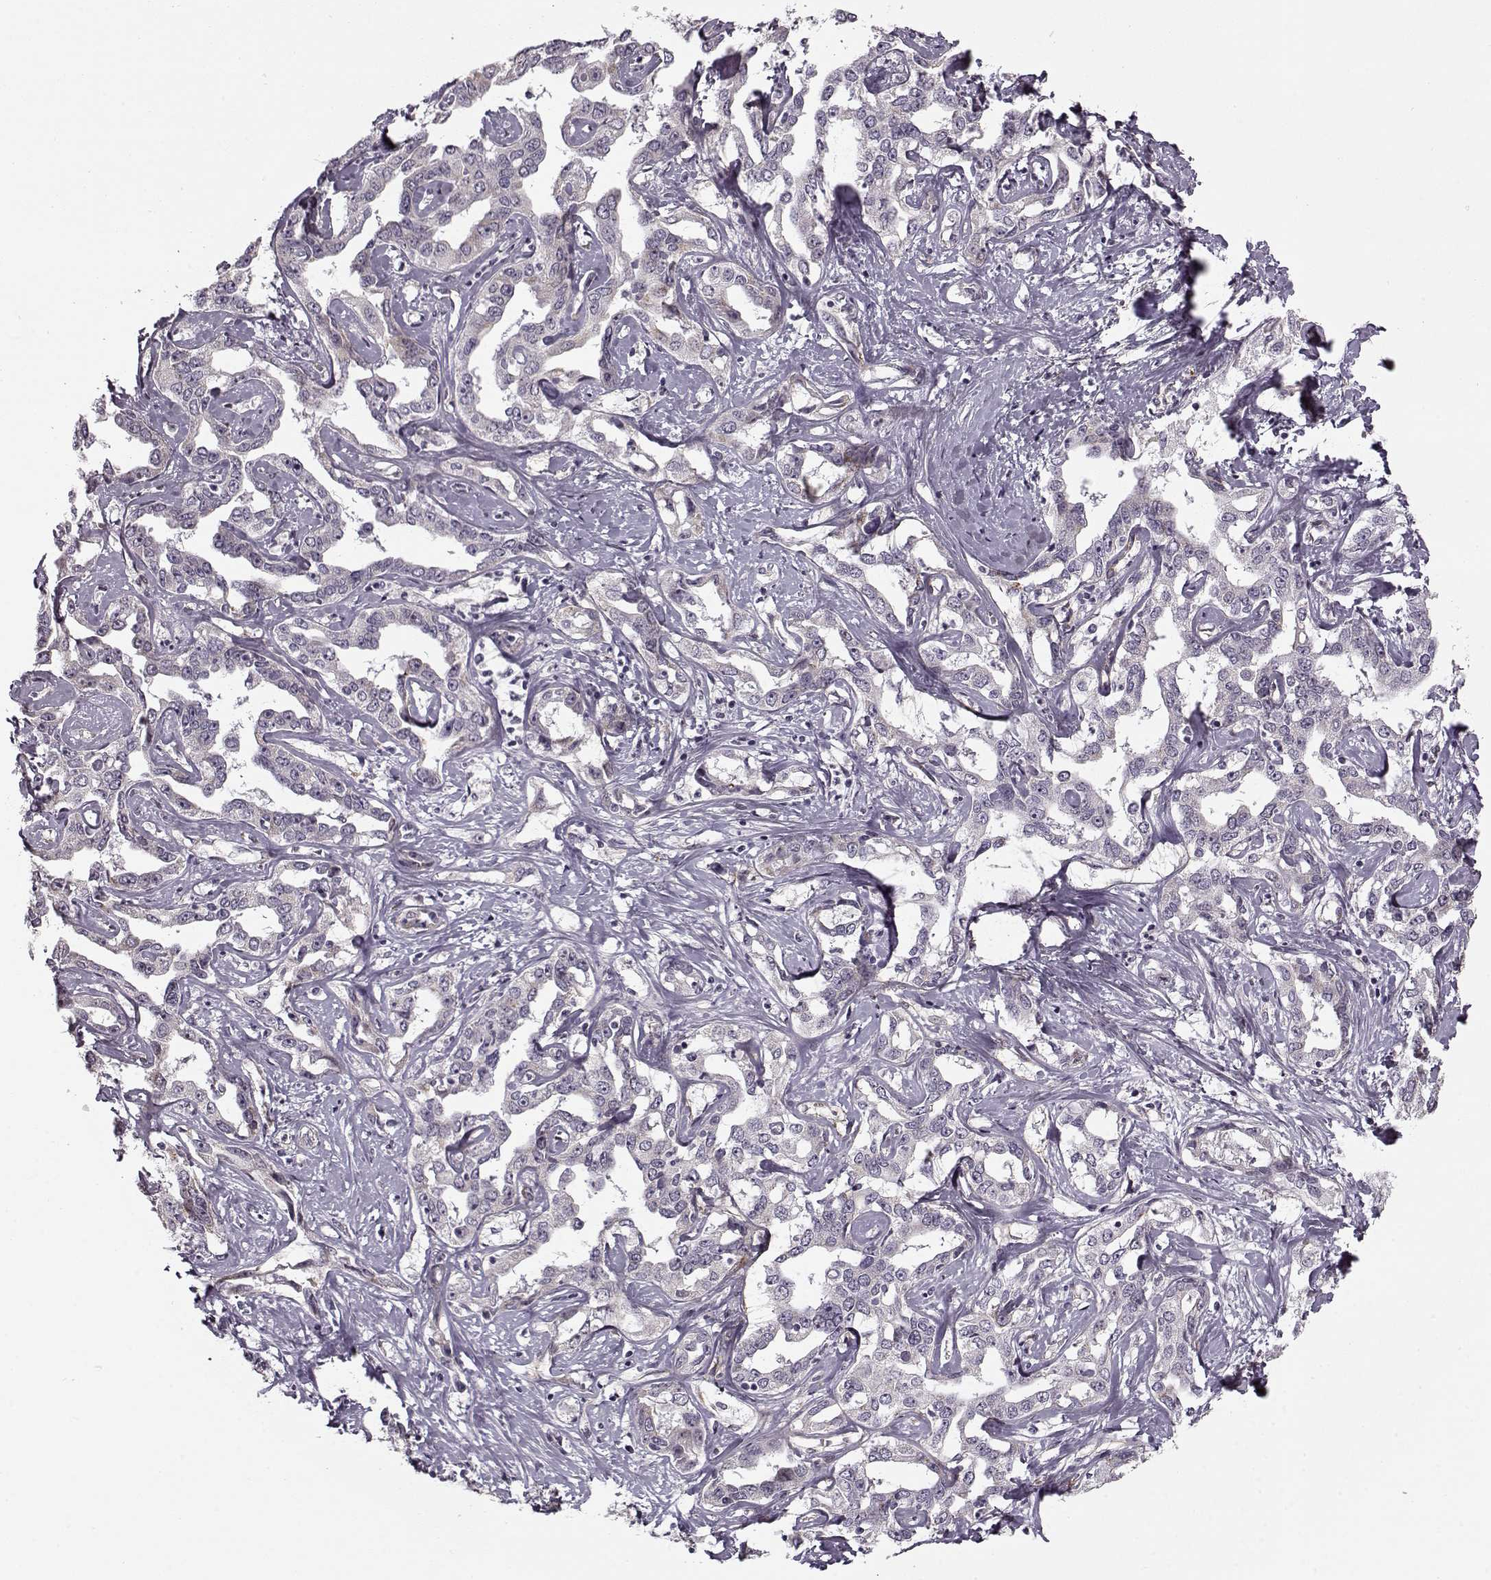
{"staining": {"intensity": "negative", "quantity": "none", "location": "none"}, "tissue": "liver cancer", "cell_type": "Tumor cells", "image_type": "cancer", "snomed": [{"axis": "morphology", "description": "Cholangiocarcinoma"}, {"axis": "topography", "description": "Liver"}], "caption": "High magnification brightfield microscopy of liver cholangiocarcinoma stained with DAB (brown) and counterstained with hematoxylin (blue): tumor cells show no significant staining. (Immunohistochemistry (ihc), brightfield microscopy, high magnification).", "gene": "LAMB2", "patient": {"sex": "male", "age": 59}}